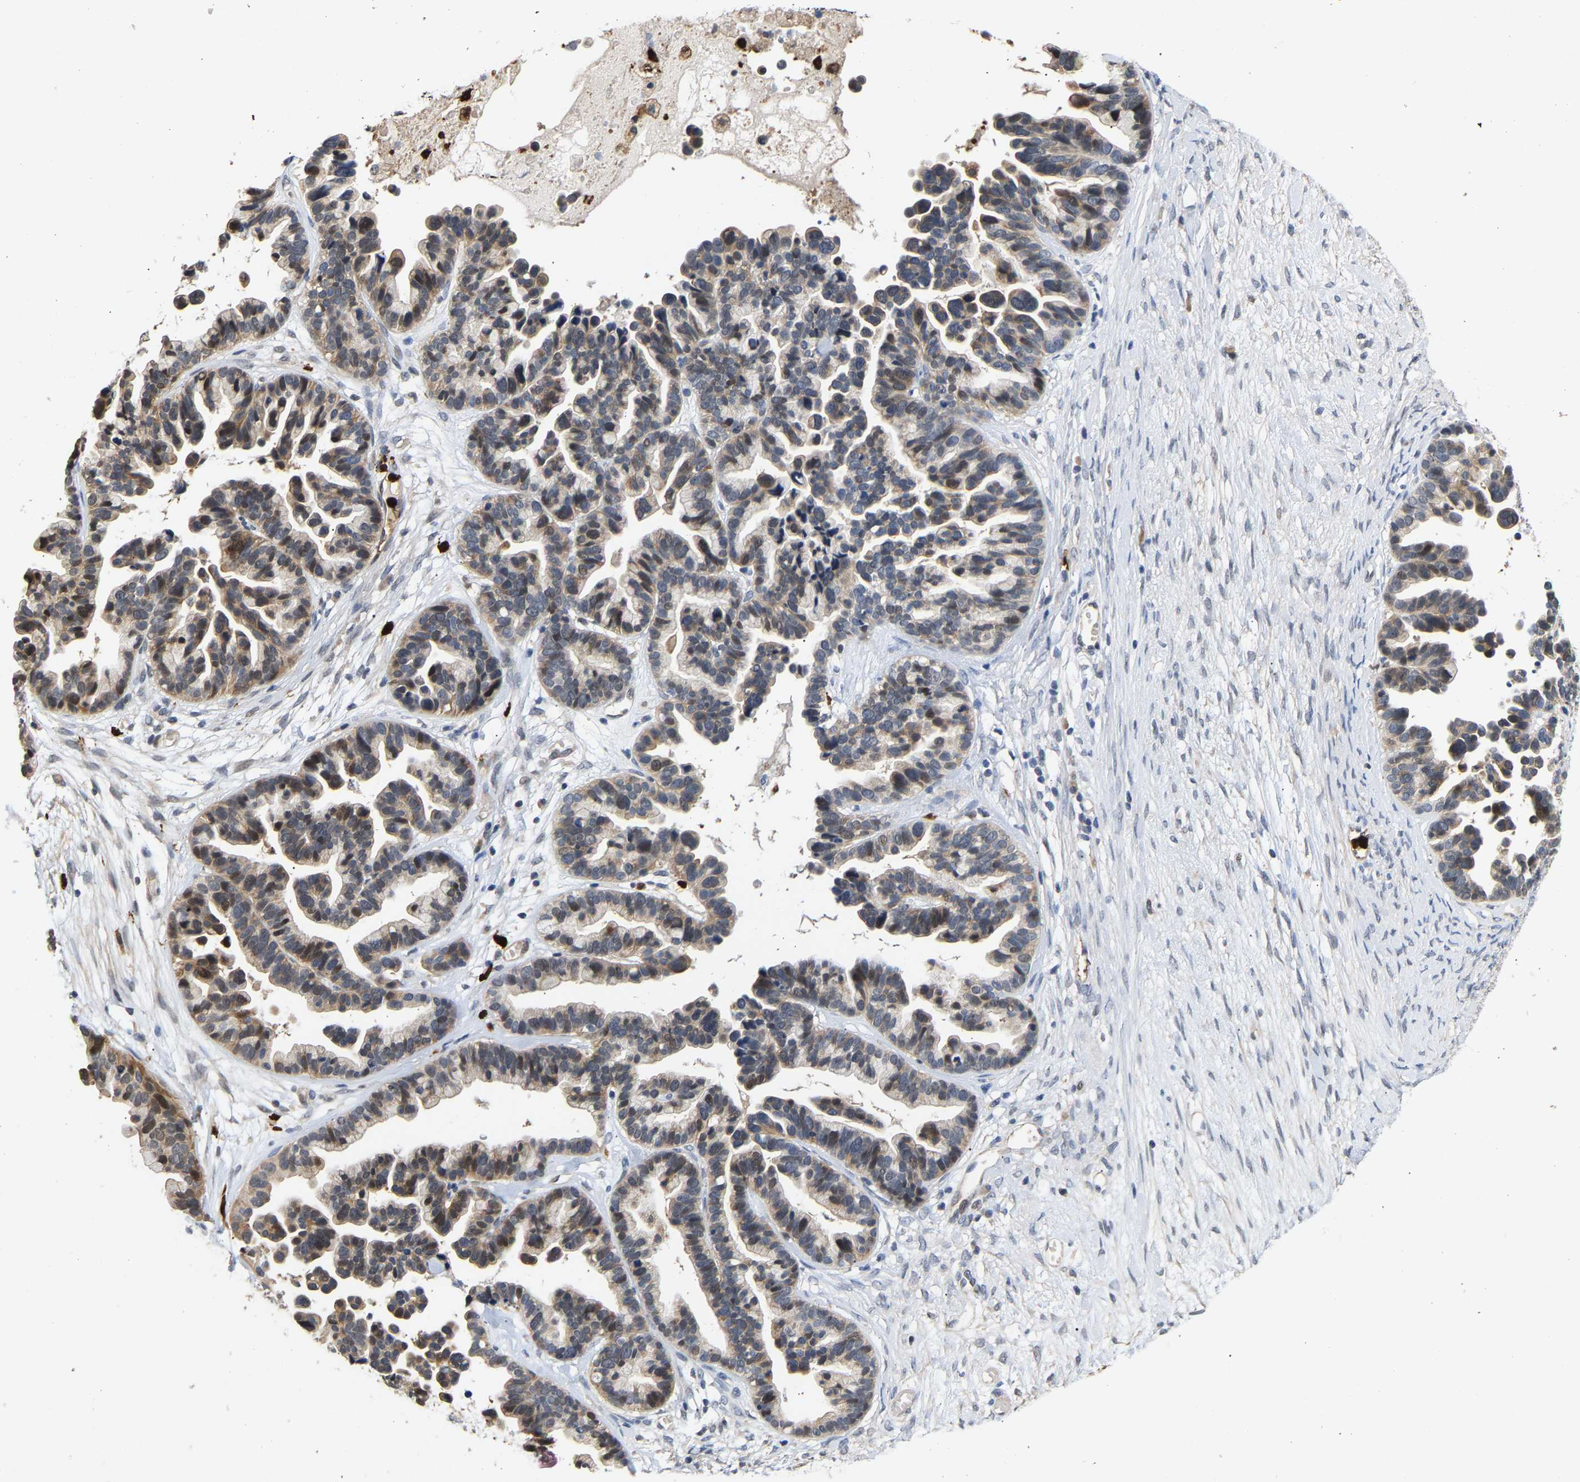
{"staining": {"intensity": "moderate", "quantity": ">75%", "location": "cytoplasmic/membranous"}, "tissue": "ovarian cancer", "cell_type": "Tumor cells", "image_type": "cancer", "snomed": [{"axis": "morphology", "description": "Cystadenocarcinoma, serous, NOS"}, {"axis": "topography", "description": "Ovary"}], "caption": "Brown immunohistochemical staining in human ovarian serous cystadenocarcinoma shows moderate cytoplasmic/membranous staining in approximately >75% of tumor cells. (Stains: DAB (3,3'-diaminobenzidine) in brown, nuclei in blue, Microscopy: brightfield microscopy at high magnification).", "gene": "TDRD7", "patient": {"sex": "female", "age": 56}}